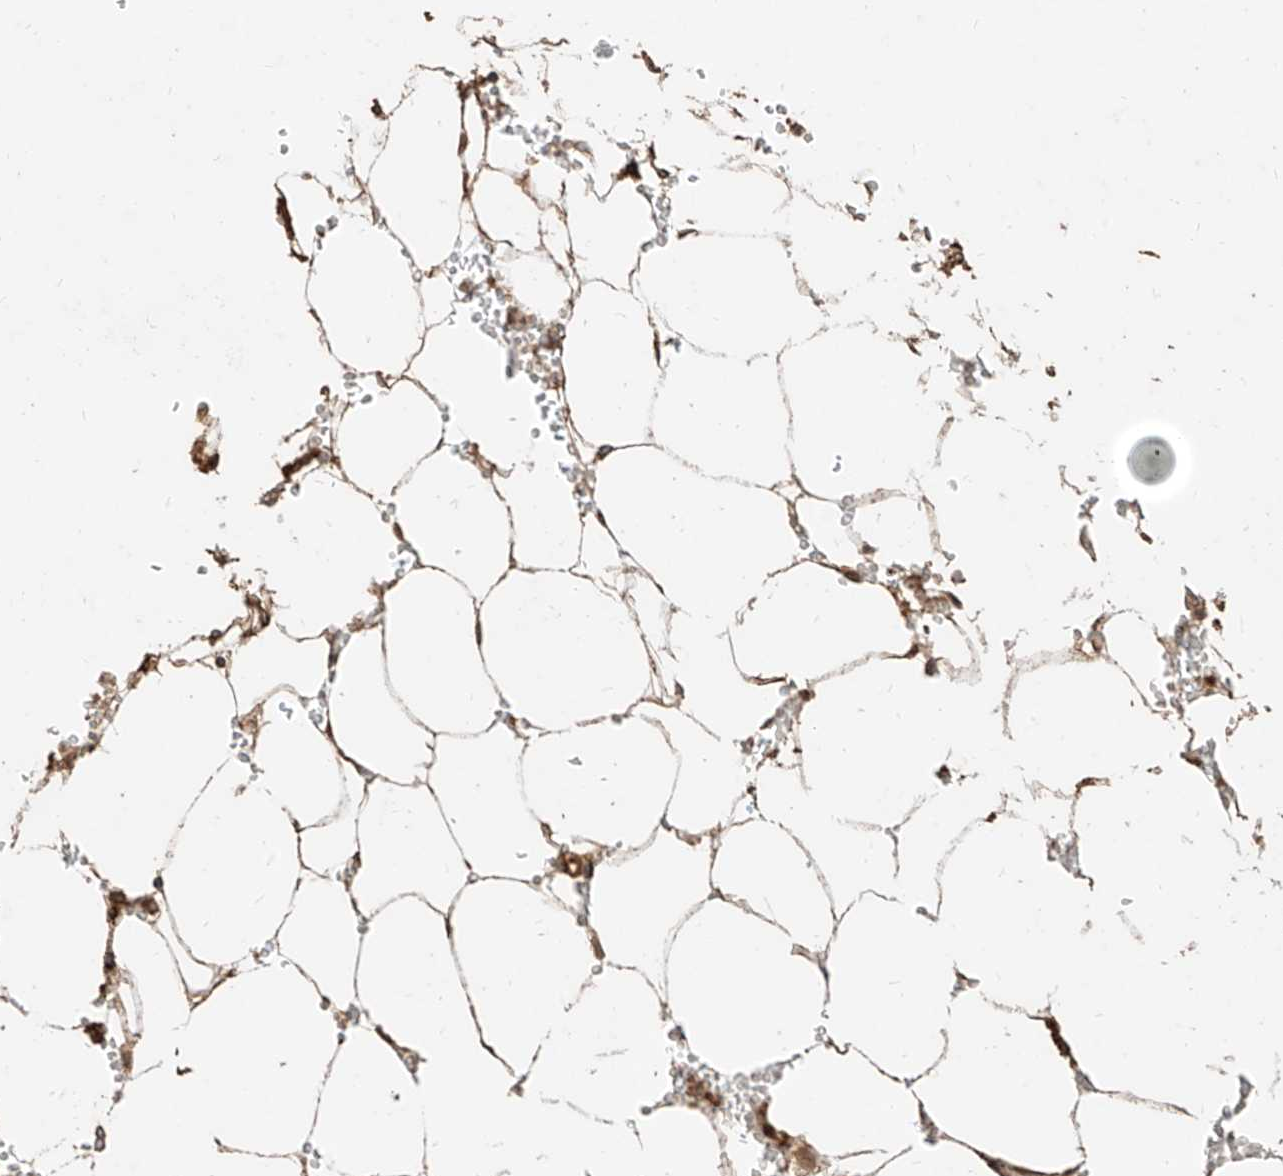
{"staining": {"intensity": "moderate", "quantity": "<25%", "location": "cytoplasmic/membranous"}, "tissue": "bone marrow", "cell_type": "Hematopoietic cells", "image_type": "normal", "snomed": [{"axis": "morphology", "description": "Normal tissue, NOS"}, {"axis": "topography", "description": "Bone marrow"}], "caption": "Approximately <25% of hematopoietic cells in benign human bone marrow reveal moderate cytoplasmic/membranous protein expression as visualized by brown immunohistochemical staining.", "gene": "MTX2", "patient": {"sex": "male", "age": 70}}